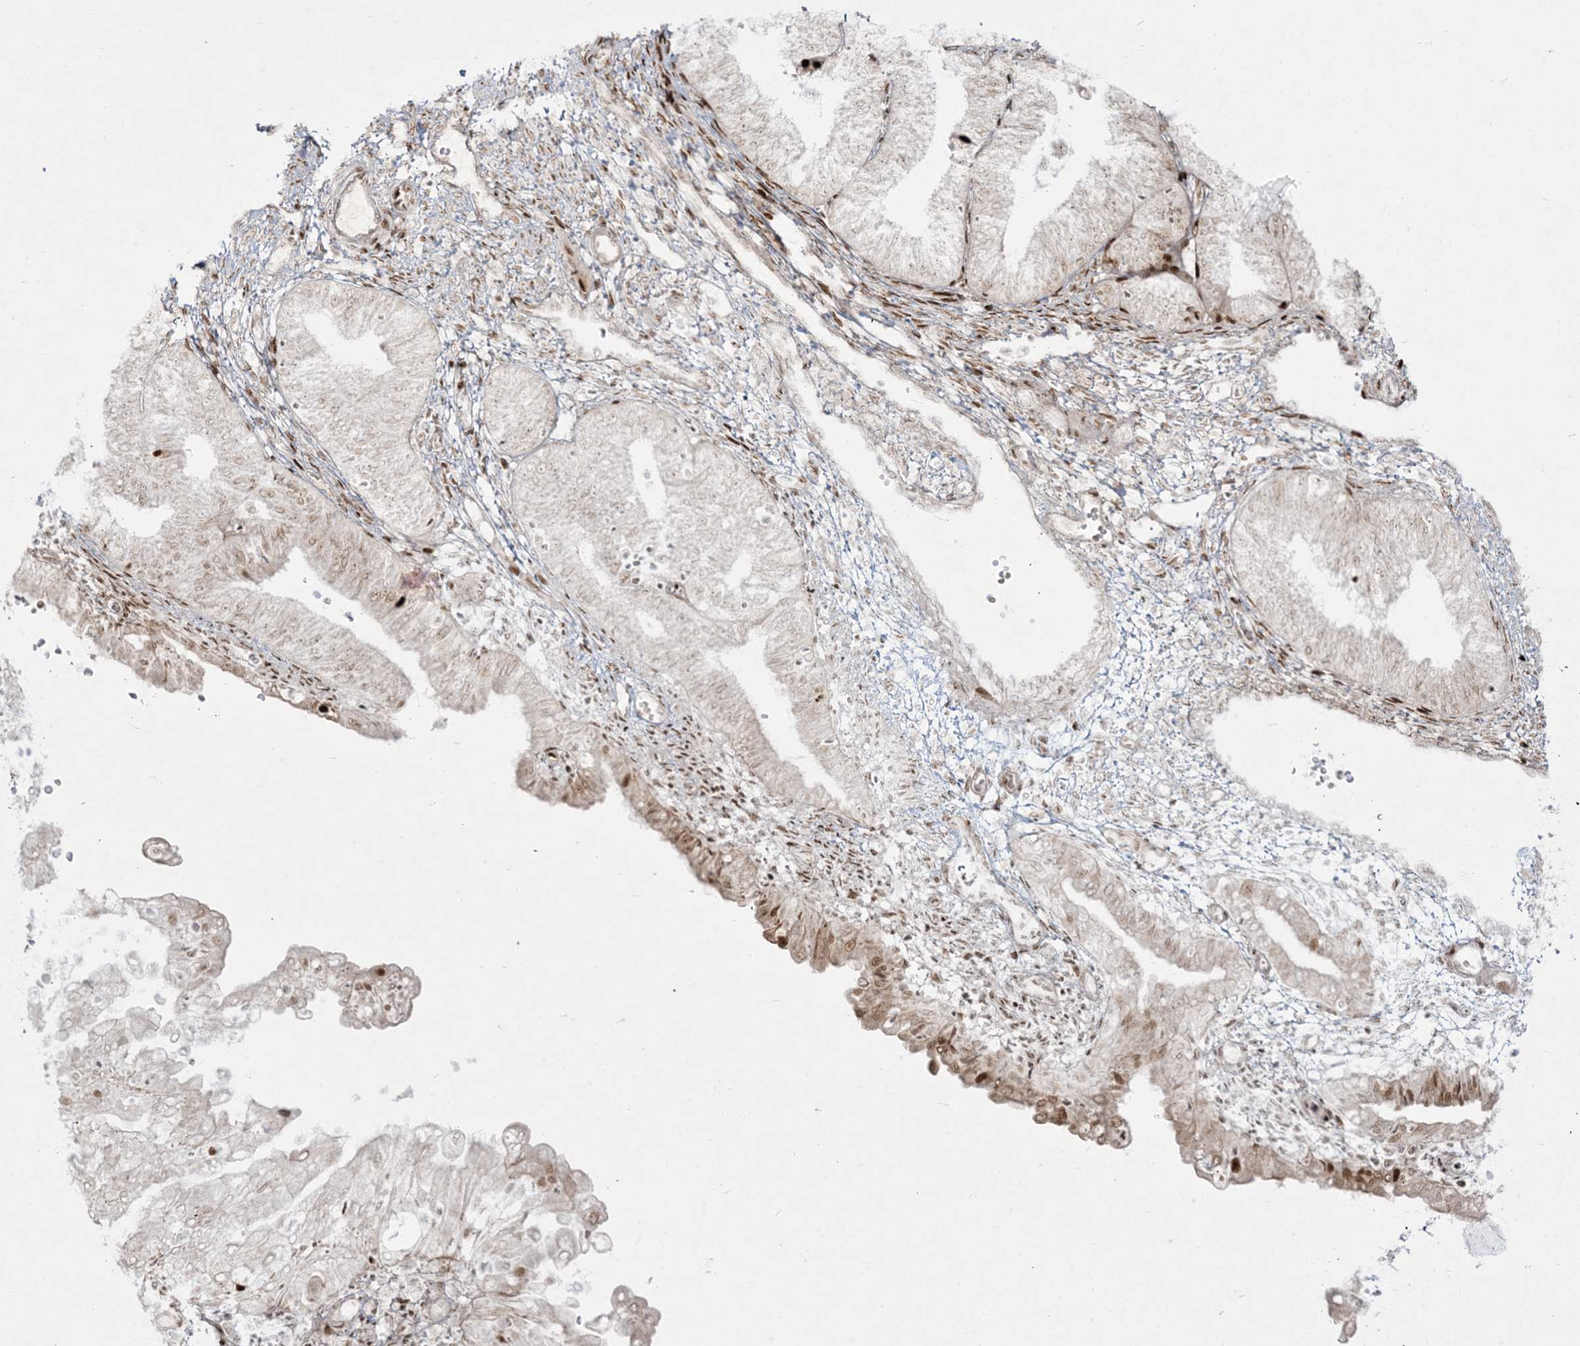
{"staining": {"intensity": "moderate", "quantity": "<25%", "location": "nuclear"}, "tissue": "endometrial cancer", "cell_type": "Tumor cells", "image_type": "cancer", "snomed": [{"axis": "morphology", "description": "Adenocarcinoma, NOS"}, {"axis": "topography", "description": "Endometrium"}], "caption": "Immunohistochemistry photomicrograph of neoplastic tissue: endometrial cancer stained using immunohistochemistry demonstrates low levels of moderate protein expression localized specifically in the nuclear of tumor cells, appearing as a nuclear brown color.", "gene": "RBM10", "patient": {"sex": "female", "age": 51}}